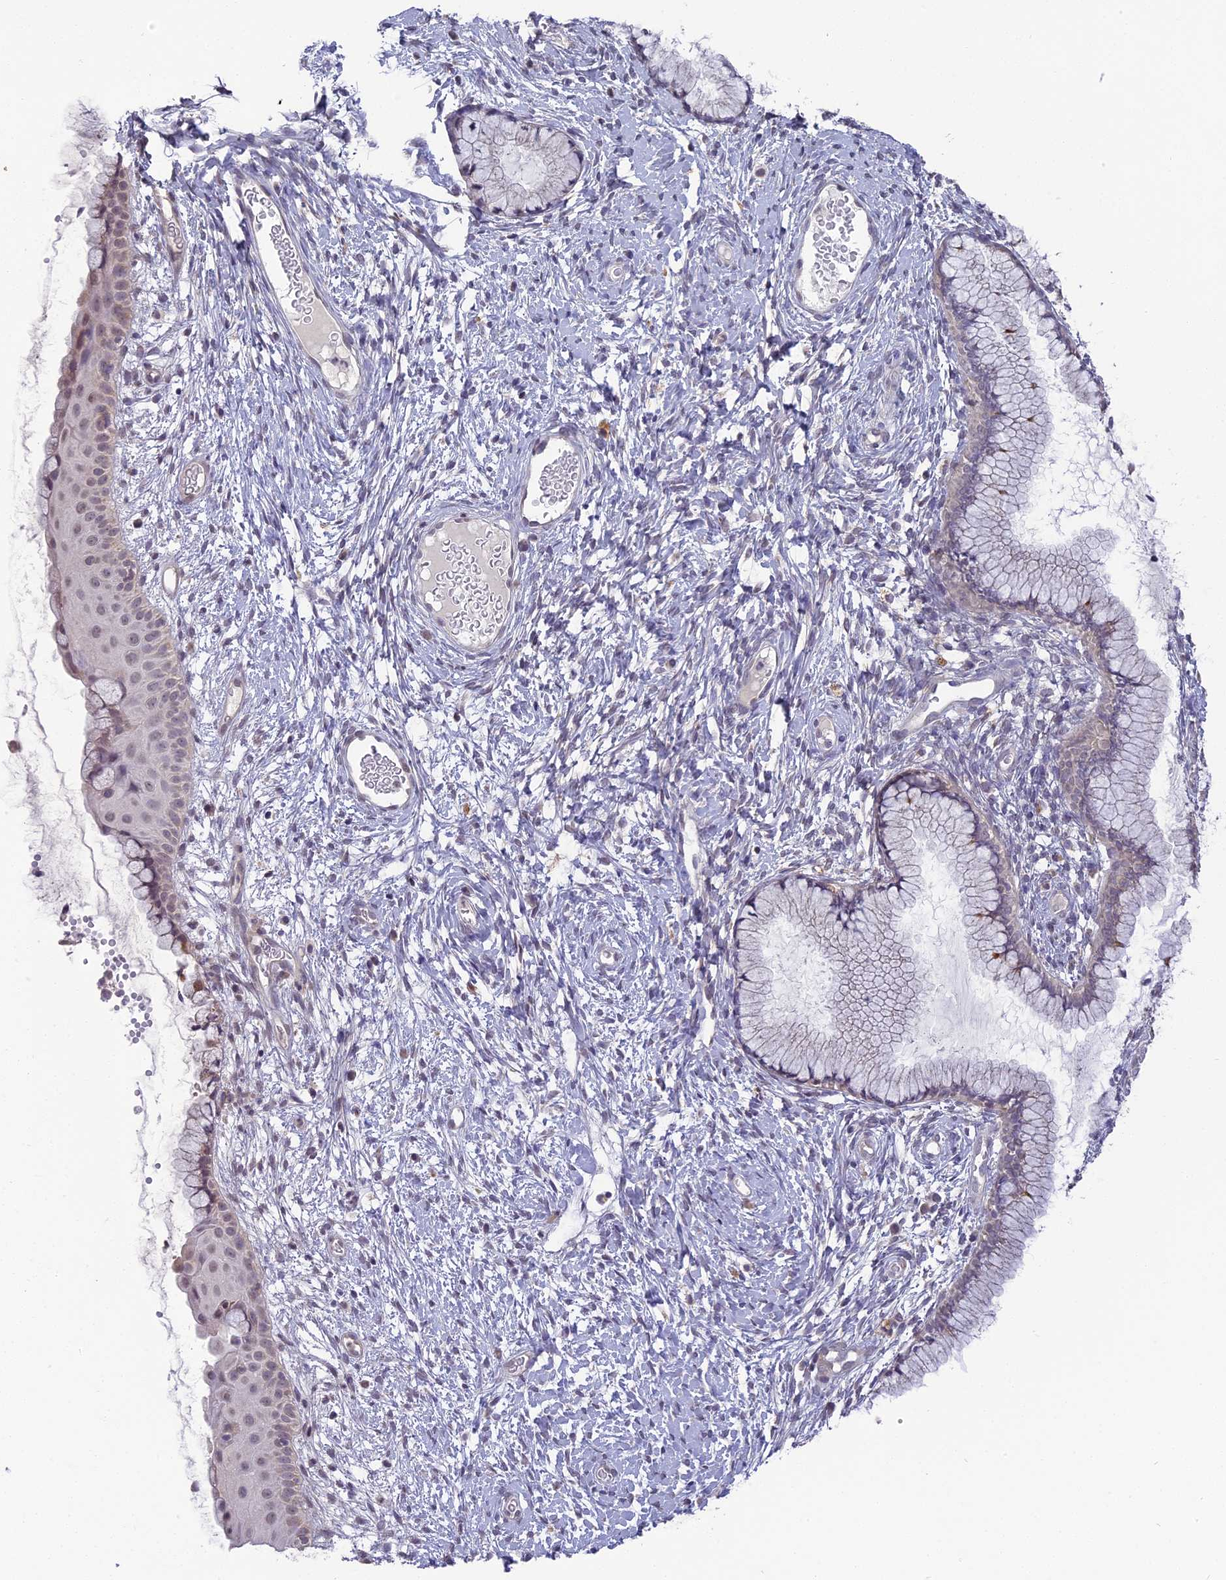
{"staining": {"intensity": "negative", "quantity": "none", "location": "none"}, "tissue": "cervix", "cell_type": "Glandular cells", "image_type": "normal", "snomed": [{"axis": "morphology", "description": "Normal tissue, NOS"}, {"axis": "topography", "description": "Cervix"}], "caption": "DAB (3,3'-diaminobenzidine) immunohistochemical staining of benign human cervix reveals no significant staining in glandular cells.", "gene": "ERG28", "patient": {"sex": "female", "age": 42}}